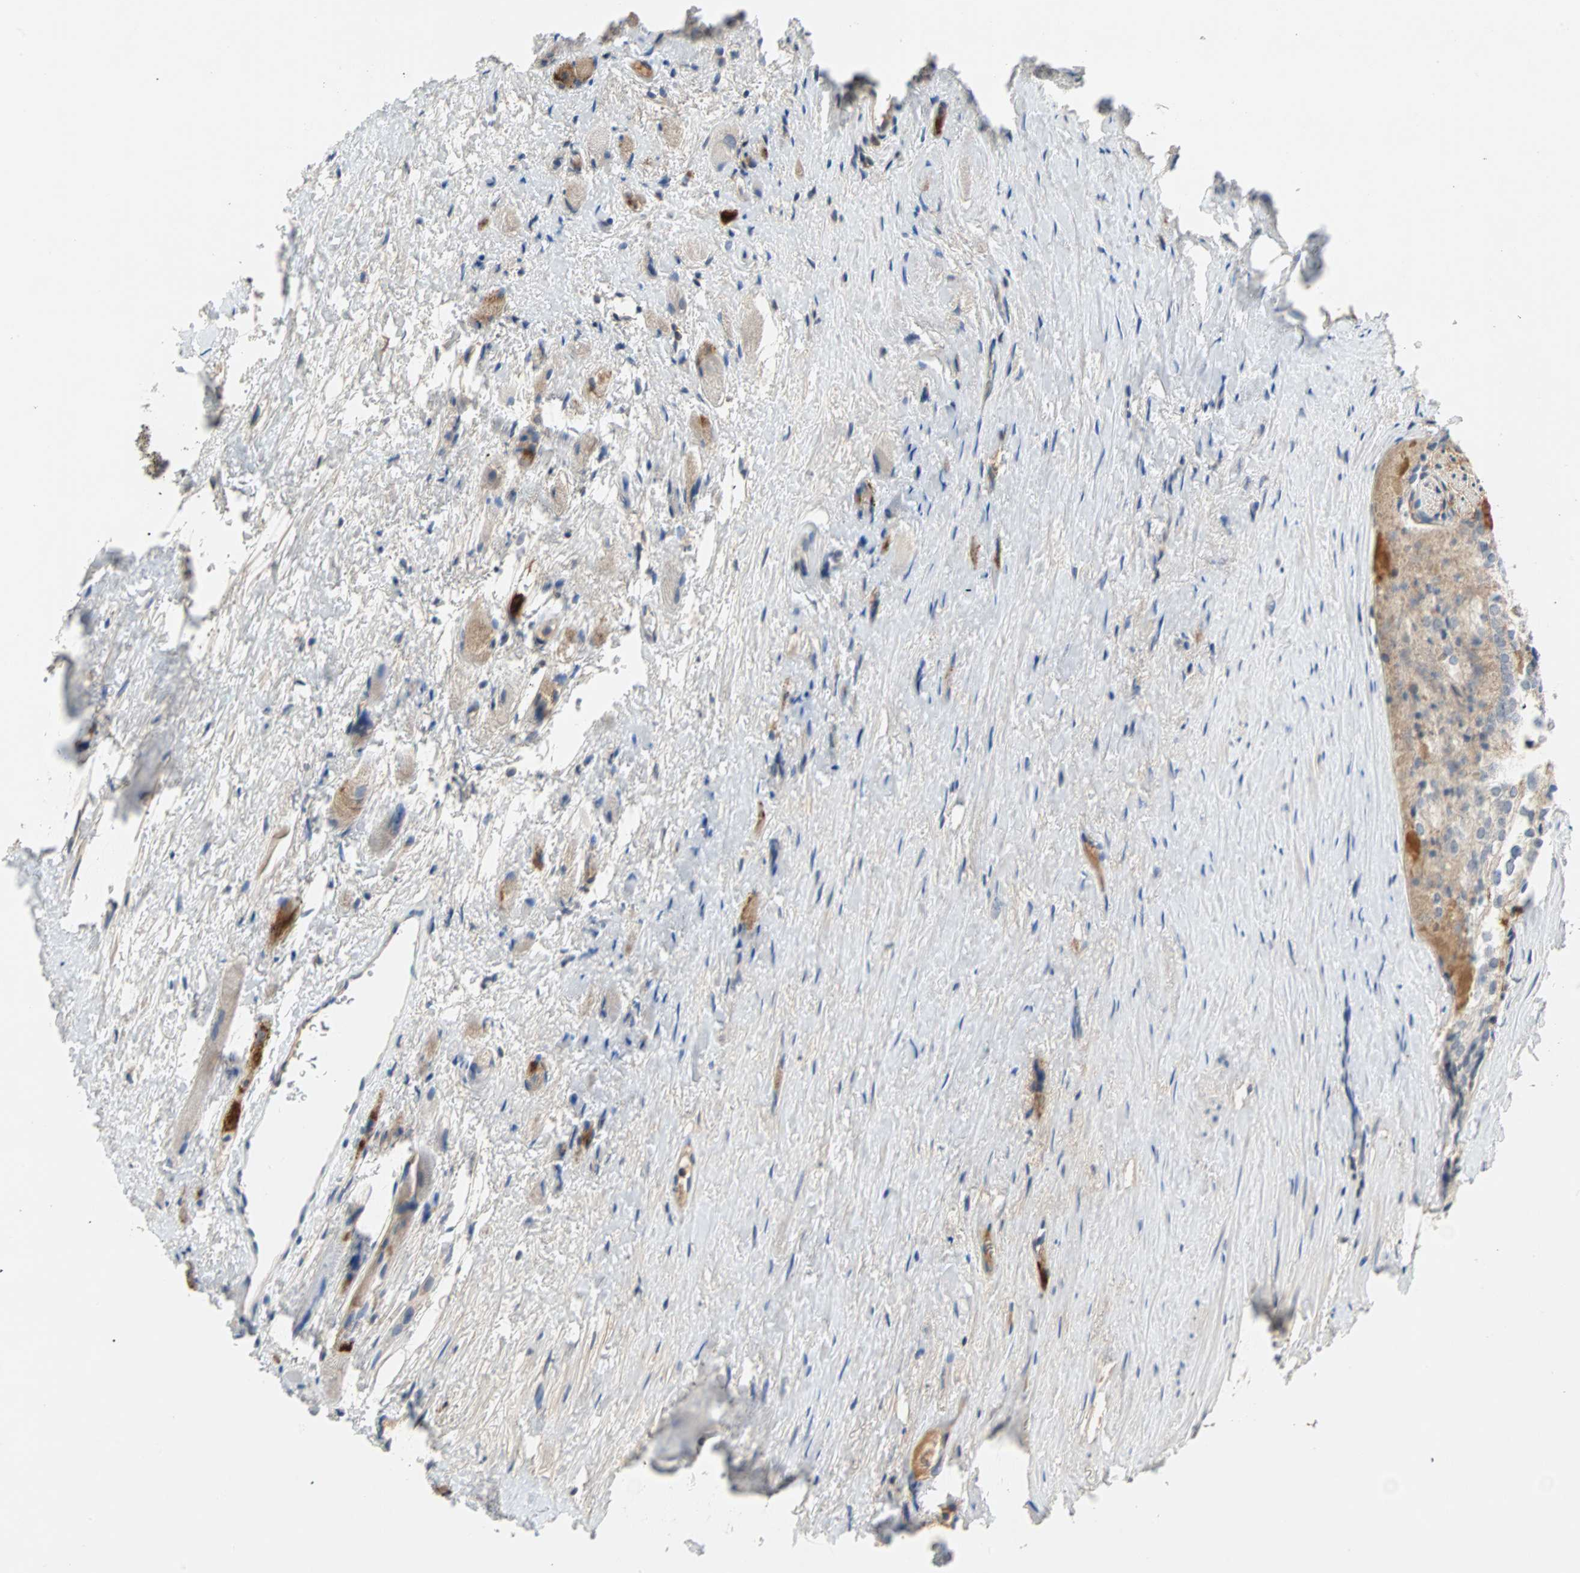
{"staining": {"intensity": "negative", "quantity": "none", "location": "none"}, "tissue": "prostate cancer", "cell_type": "Tumor cells", "image_type": "cancer", "snomed": [{"axis": "morphology", "description": "Adenocarcinoma, High grade"}, {"axis": "topography", "description": "Prostate"}], "caption": "Tumor cells show no significant staining in prostate cancer.", "gene": "MAP4K1", "patient": {"sex": "male", "age": 66}}